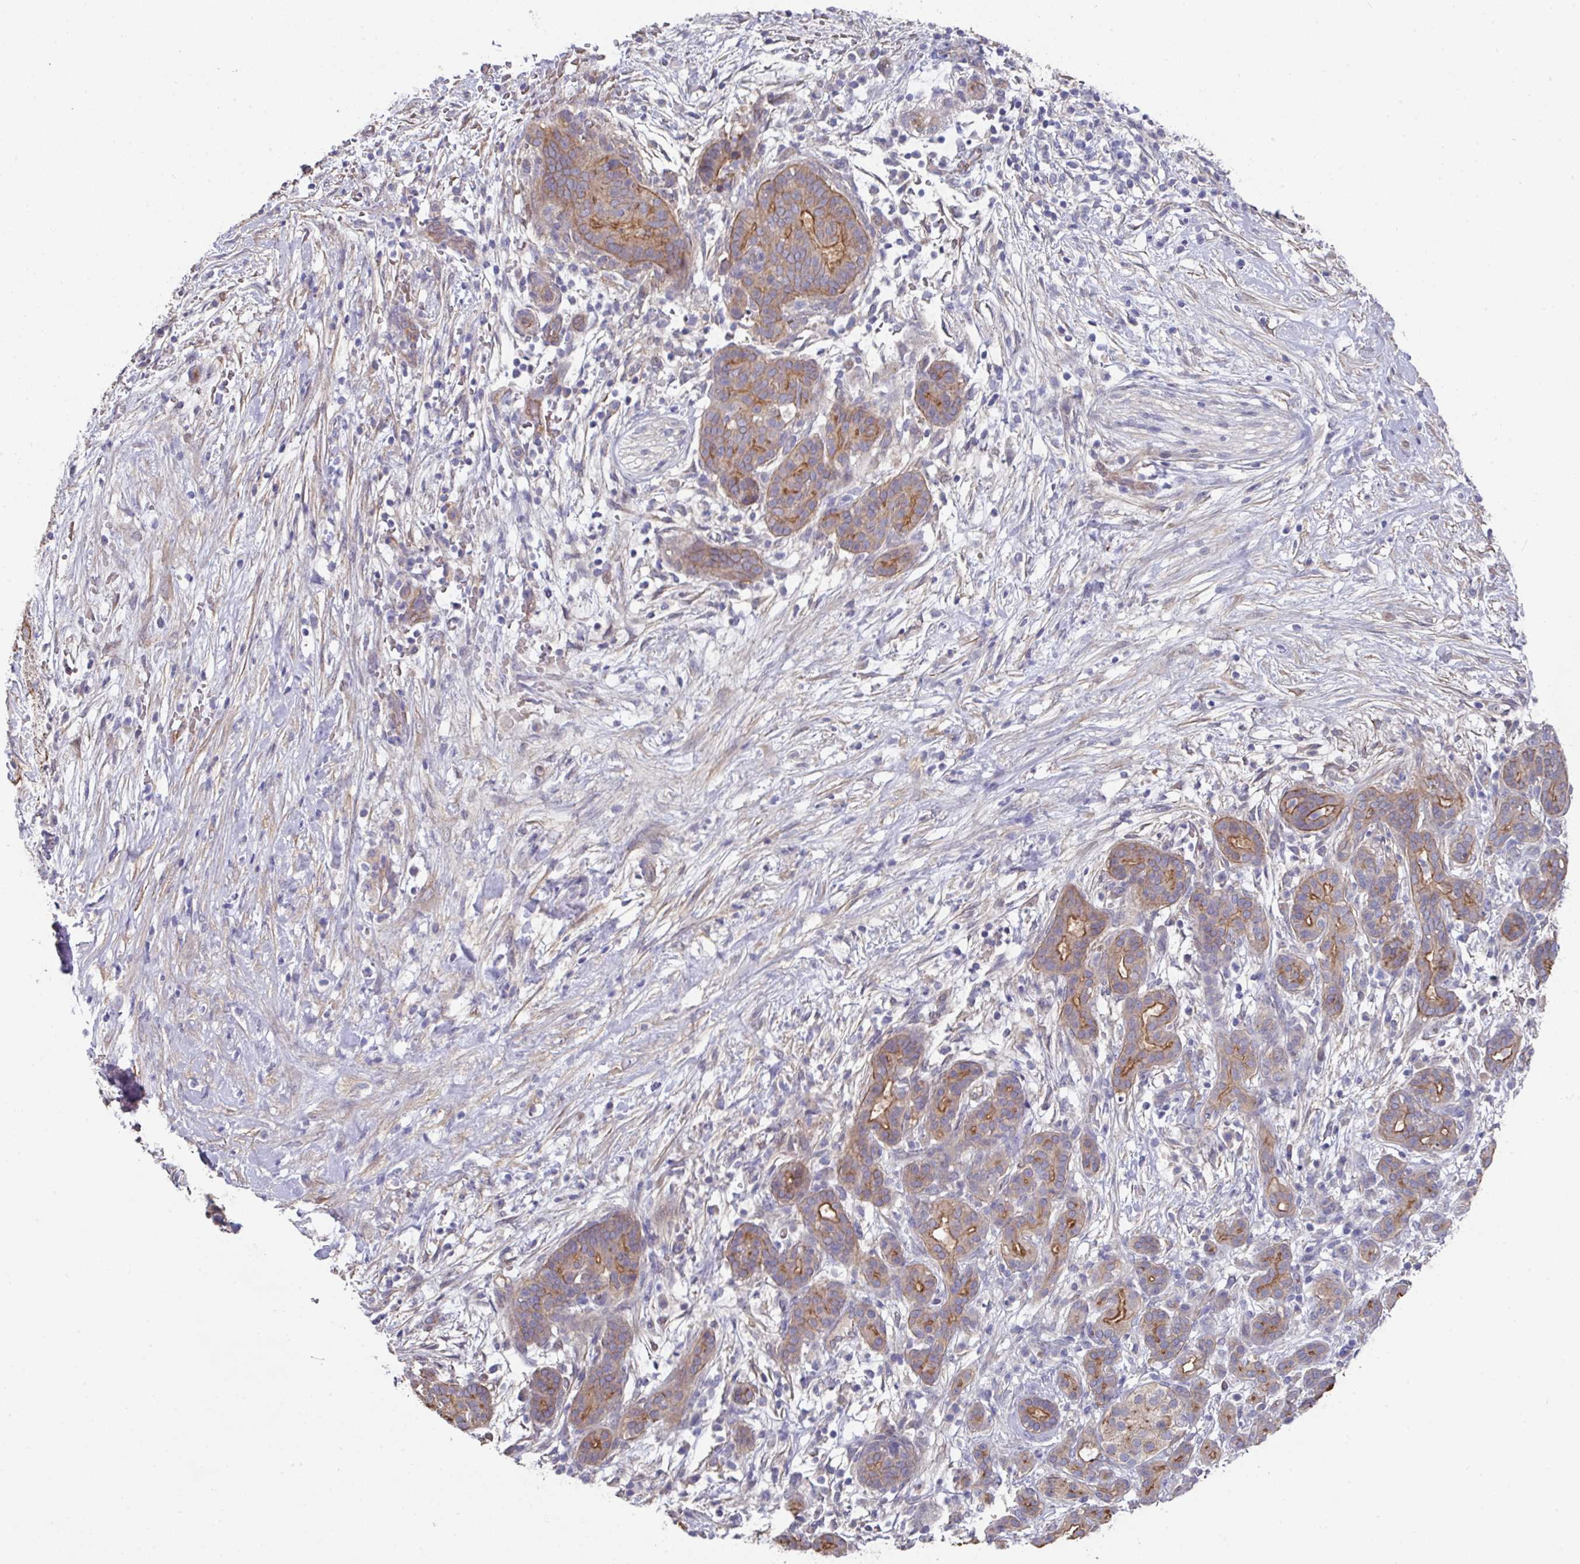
{"staining": {"intensity": "moderate", "quantity": "25%-75%", "location": "cytoplasmic/membranous"}, "tissue": "pancreatic cancer", "cell_type": "Tumor cells", "image_type": "cancer", "snomed": [{"axis": "morphology", "description": "Adenocarcinoma, NOS"}, {"axis": "topography", "description": "Pancreas"}], "caption": "Protein staining by immunohistochemistry shows moderate cytoplasmic/membranous staining in approximately 25%-75% of tumor cells in pancreatic adenocarcinoma. Using DAB (brown) and hematoxylin (blue) stains, captured at high magnification using brightfield microscopy.", "gene": "PRR5", "patient": {"sex": "male", "age": 44}}